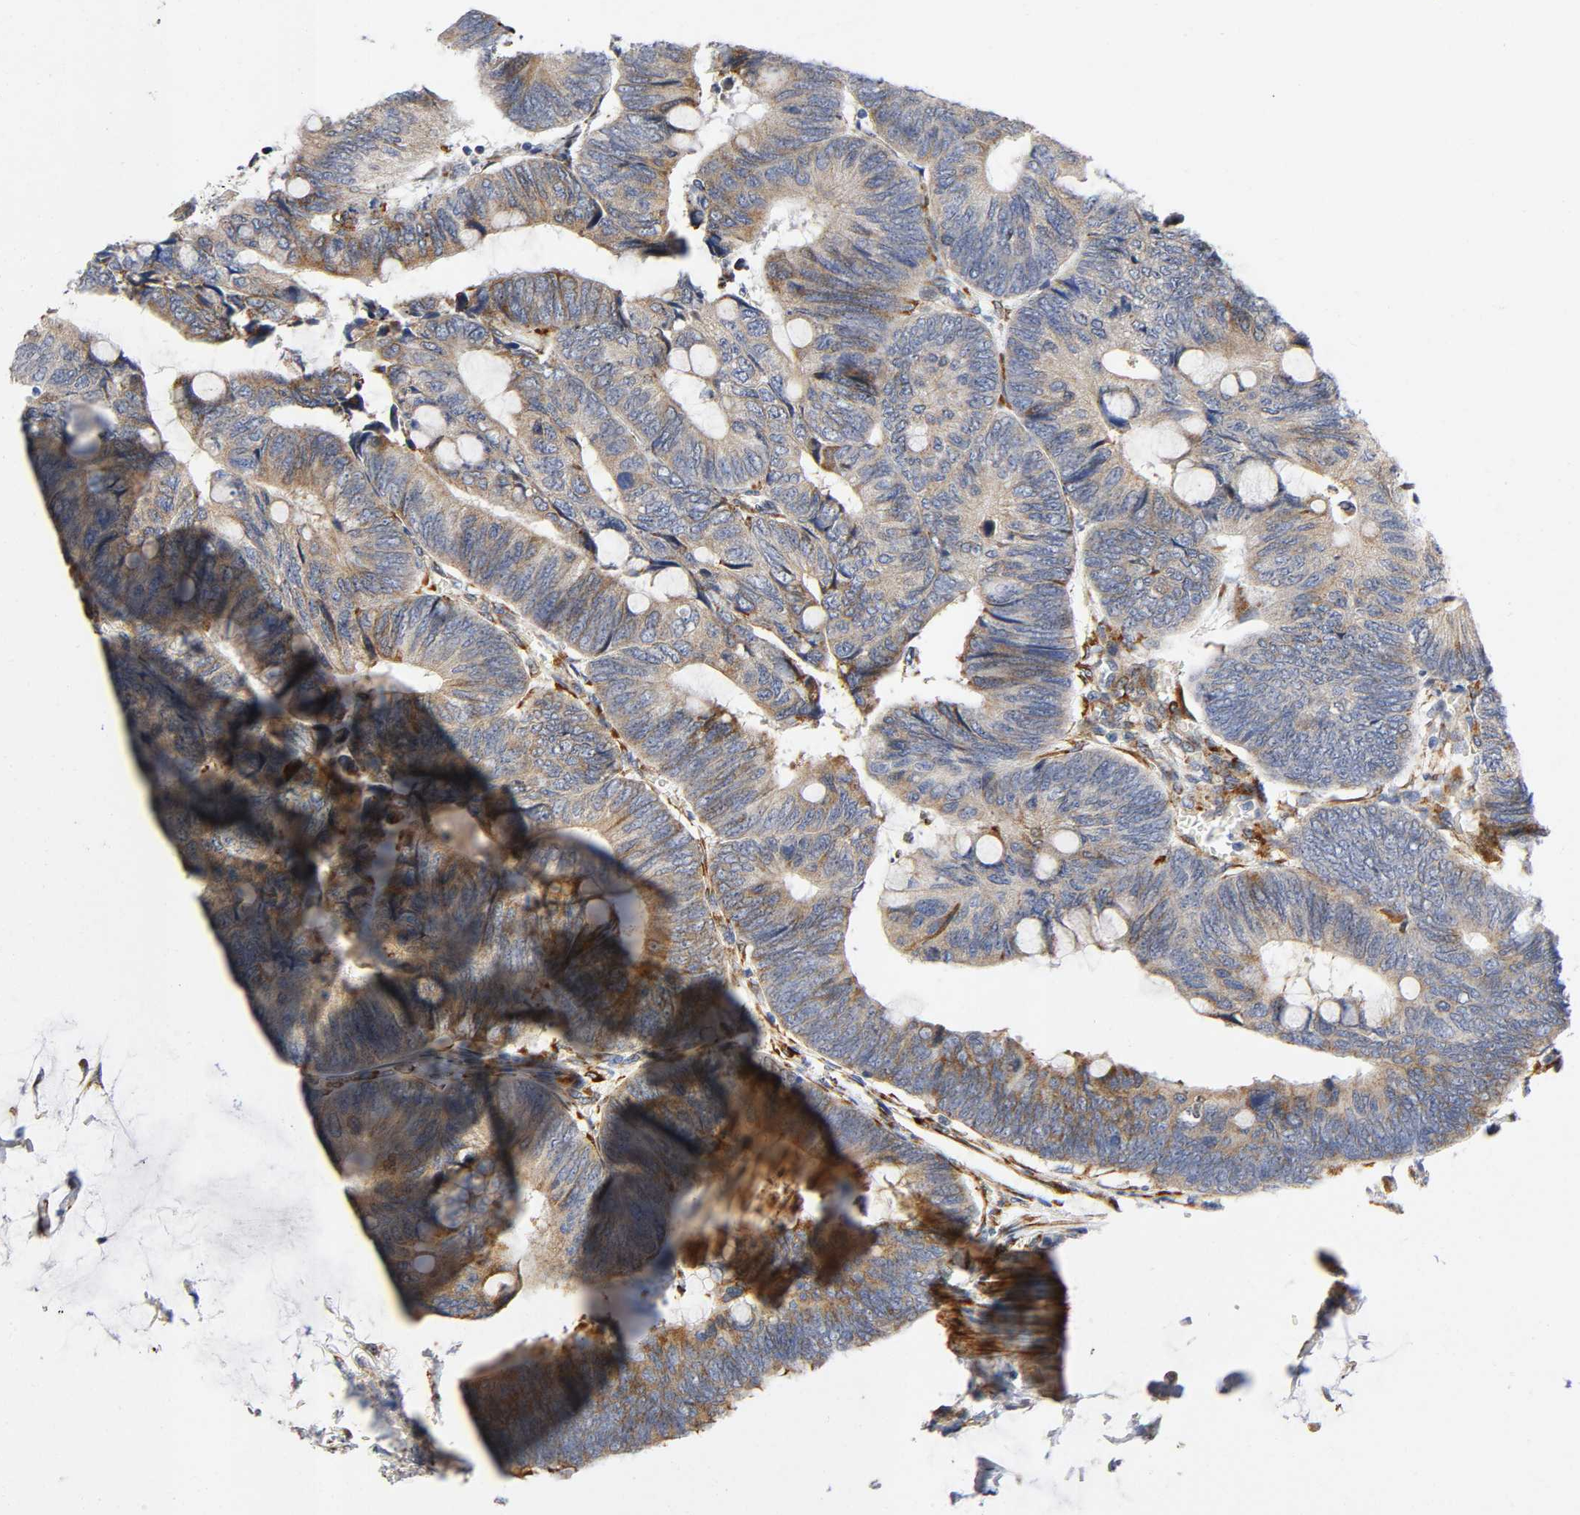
{"staining": {"intensity": "strong", "quantity": ">75%", "location": "cytoplasmic/membranous"}, "tissue": "colorectal cancer", "cell_type": "Tumor cells", "image_type": "cancer", "snomed": [{"axis": "morphology", "description": "Normal tissue, NOS"}, {"axis": "morphology", "description": "Adenocarcinoma, NOS"}, {"axis": "topography", "description": "Rectum"}, {"axis": "topography", "description": "Peripheral nerve tissue"}], "caption": "Adenocarcinoma (colorectal) stained for a protein displays strong cytoplasmic/membranous positivity in tumor cells.", "gene": "SOS2", "patient": {"sex": "male", "age": 92}}